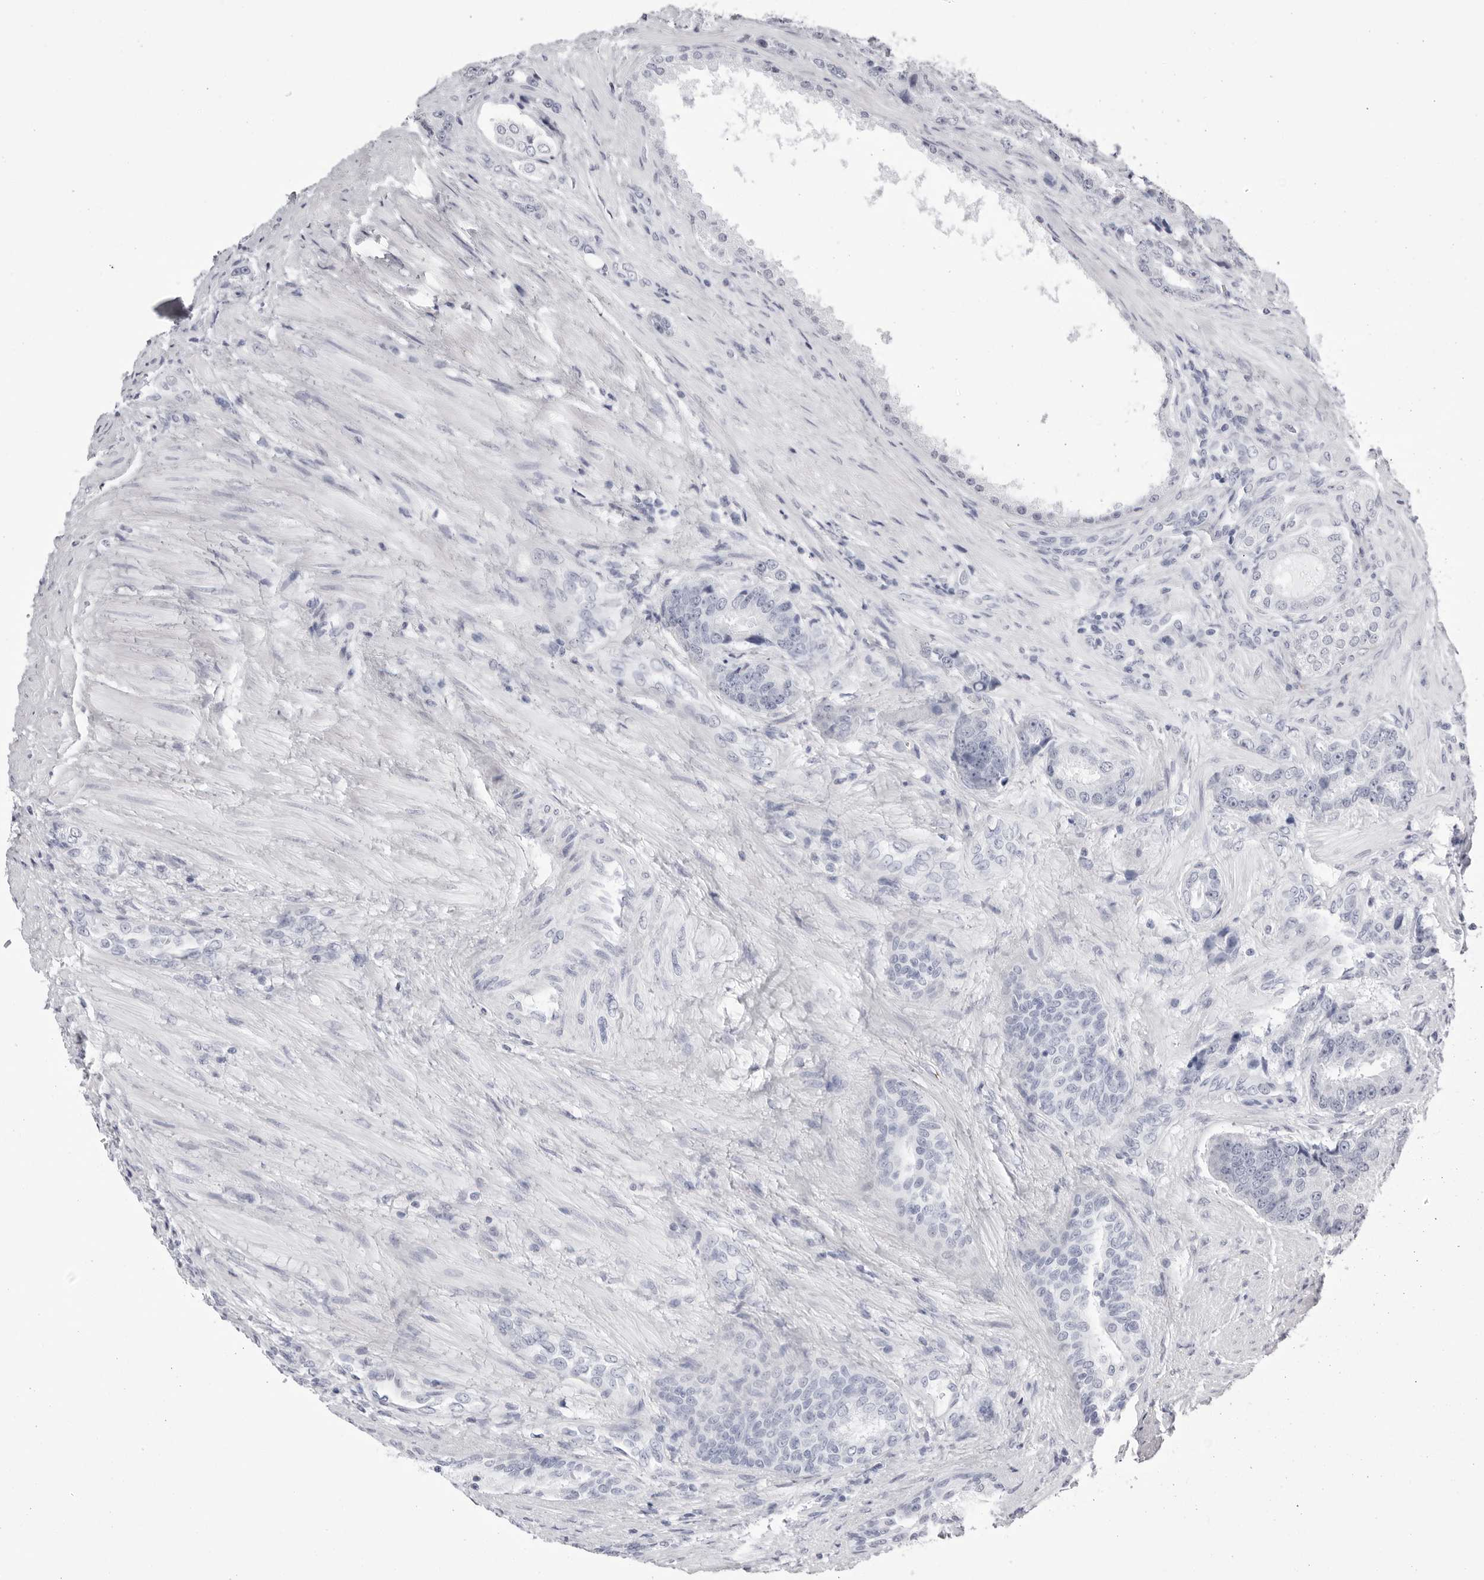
{"staining": {"intensity": "negative", "quantity": "none", "location": "none"}, "tissue": "prostate cancer", "cell_type": "Tumor cells", "image_type": "cancer", "snomed": [{"axis": "morphology", "description": "Adenocarcinoma, High grade"}, {"axis": "topography", "description": "Prostate"}], "caption": "Immunohistochemistry (IHC) photomicrograph of neoplastic tissue: human prostate adenocarcinoma (high-grade) stained with DAB shows no significant protein positivity in tumor cells. (Immunohistochemistry (IHC), brightfield microscopy, high magnification).", "gene": "TMOD4", "patient": {"sex": "male", "age": 60}}